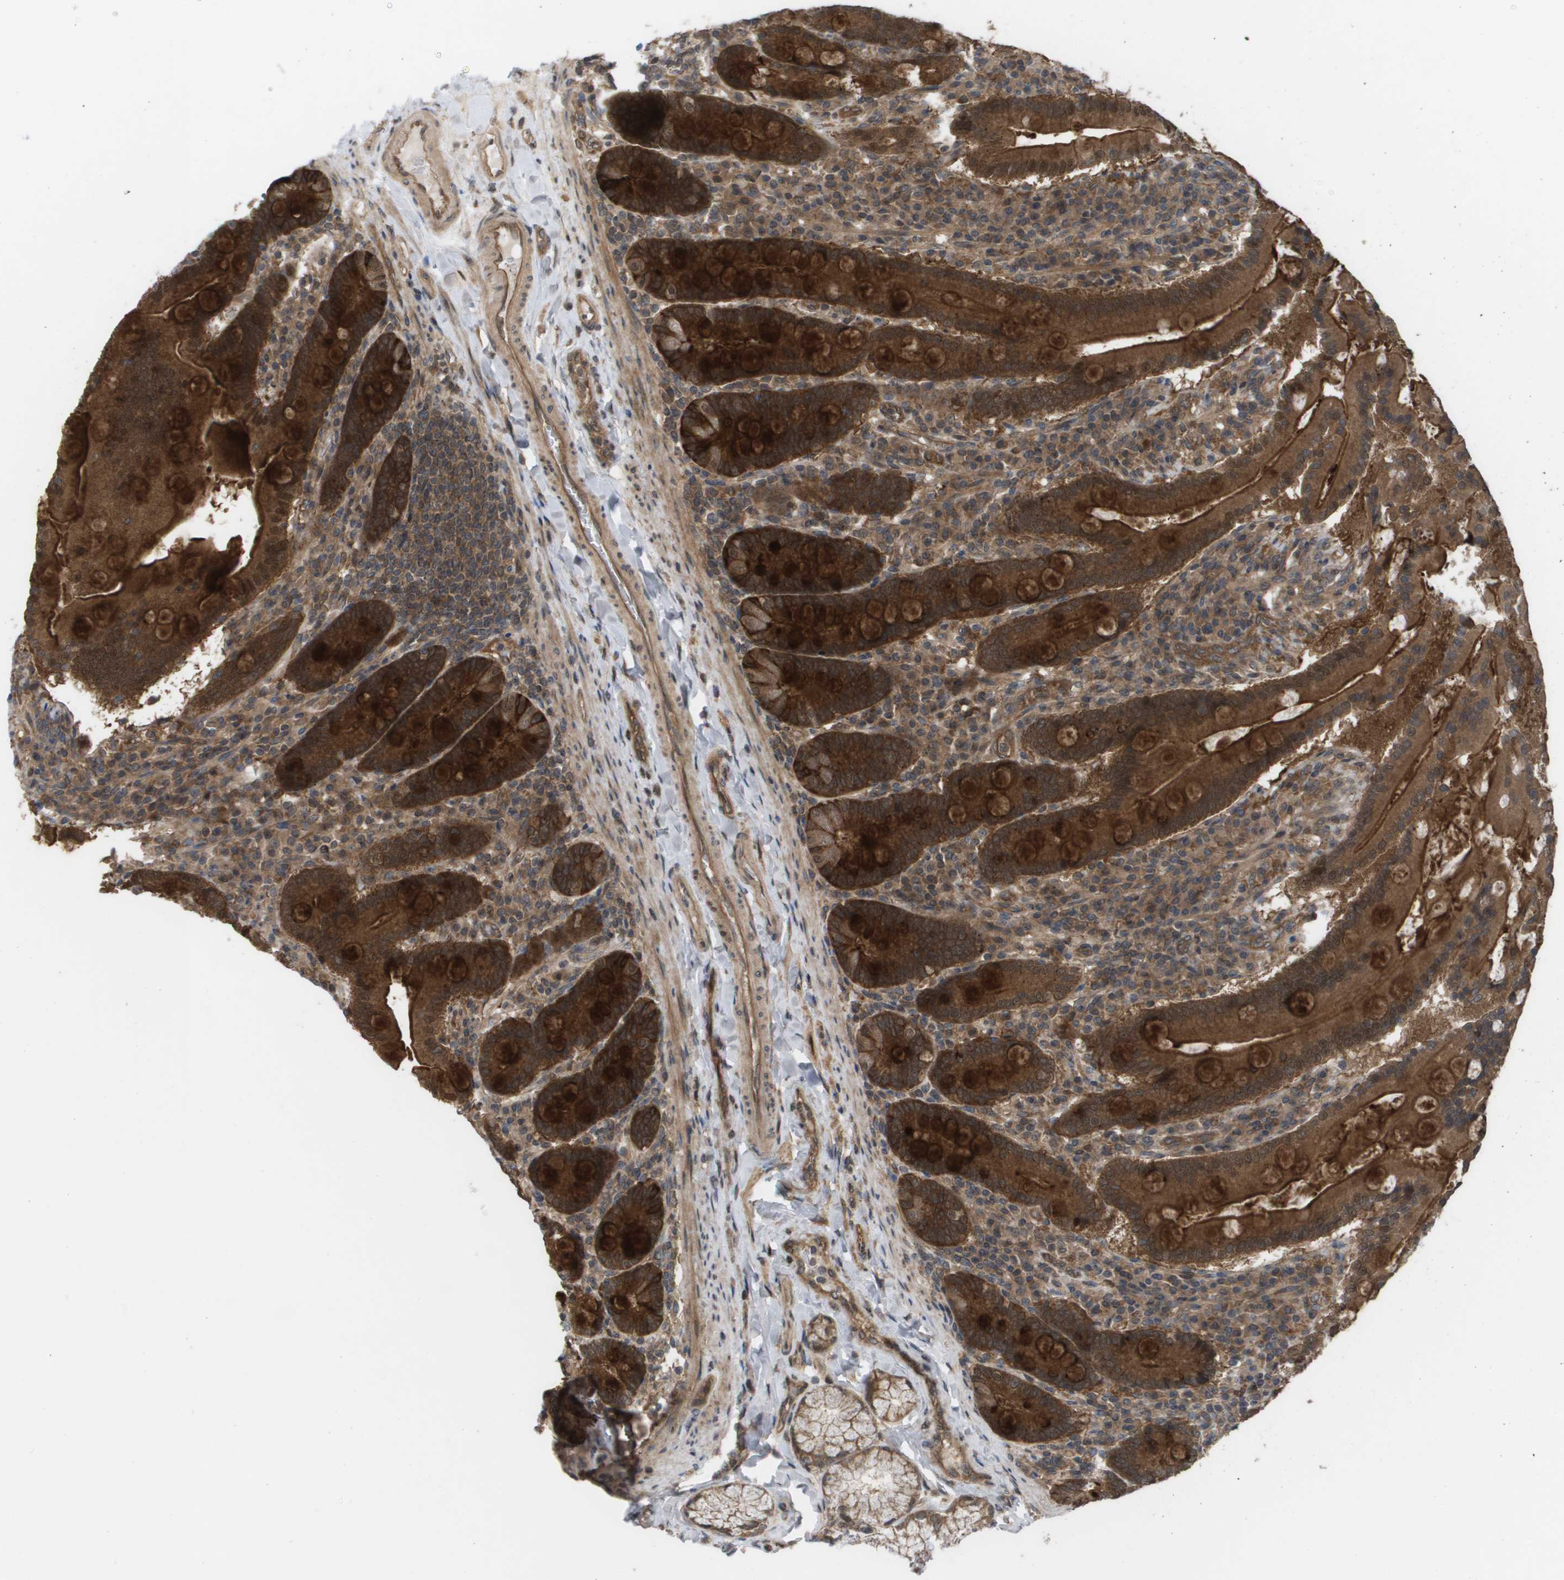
{"staining": {"intensity": "strong", "quantity": ">75%", "location": "cytoplasmic/membranous,nuclear"}, "tissue": "duodenum", "cell_type": "Glandular cells", "image_type": "normal", "snomed": [{"axis": "morphology", "description": "Normal tissue, NOS"}, {"axis": "topography", "description": "Duodenum"}], "caption": "Human duodenum stained with a brown dye shows strong cytoplasmic/membranous,nuclear positive expression in approximately >75% of glandular cells.", "gene": "CTPS2", "patient": {"sex": "male", "age": 50}}